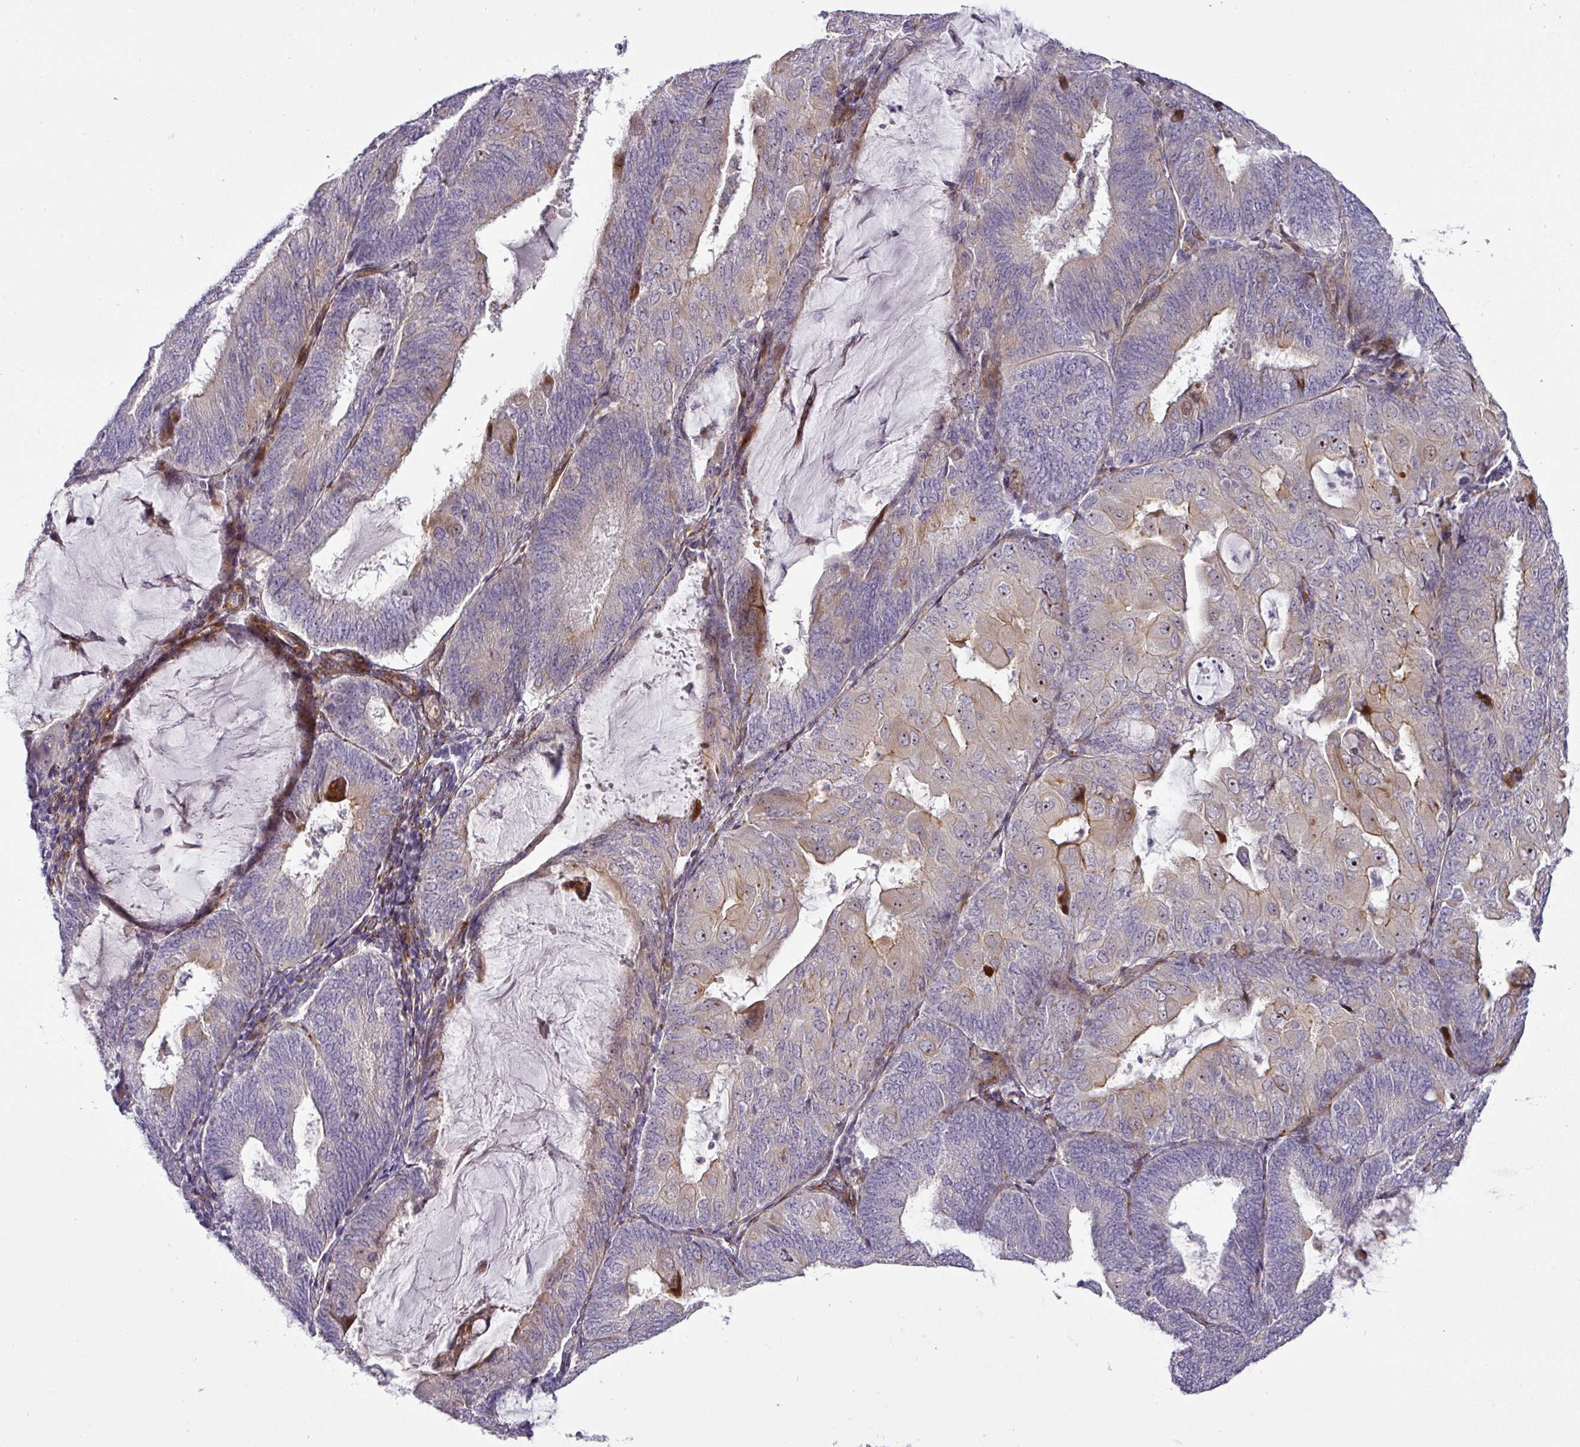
{"staining": {"intensity": "moderate", "quantity": "<25%", "location": "cytoplasmic/membranous,nuclear"}, "tissue": "endometrial cancer", "cell_type": "Tumor cells", "image_type": "cancer", "snomed": [{"axis": "morphology", "description": "Adenocarcinoma, NOS"}, {"axis": "topography", "description": "Endometrium"}], "caption": "An image showing moderate cytoplasmic/membranous and nuclear staining in approximately <25% of tumor cells in endometrial cancer (adenocarcinoma), as visualized by brown immunohistochemical staining.", "gene": "ATP6V1F", "patient": {"sex": "female", "age": 81}}